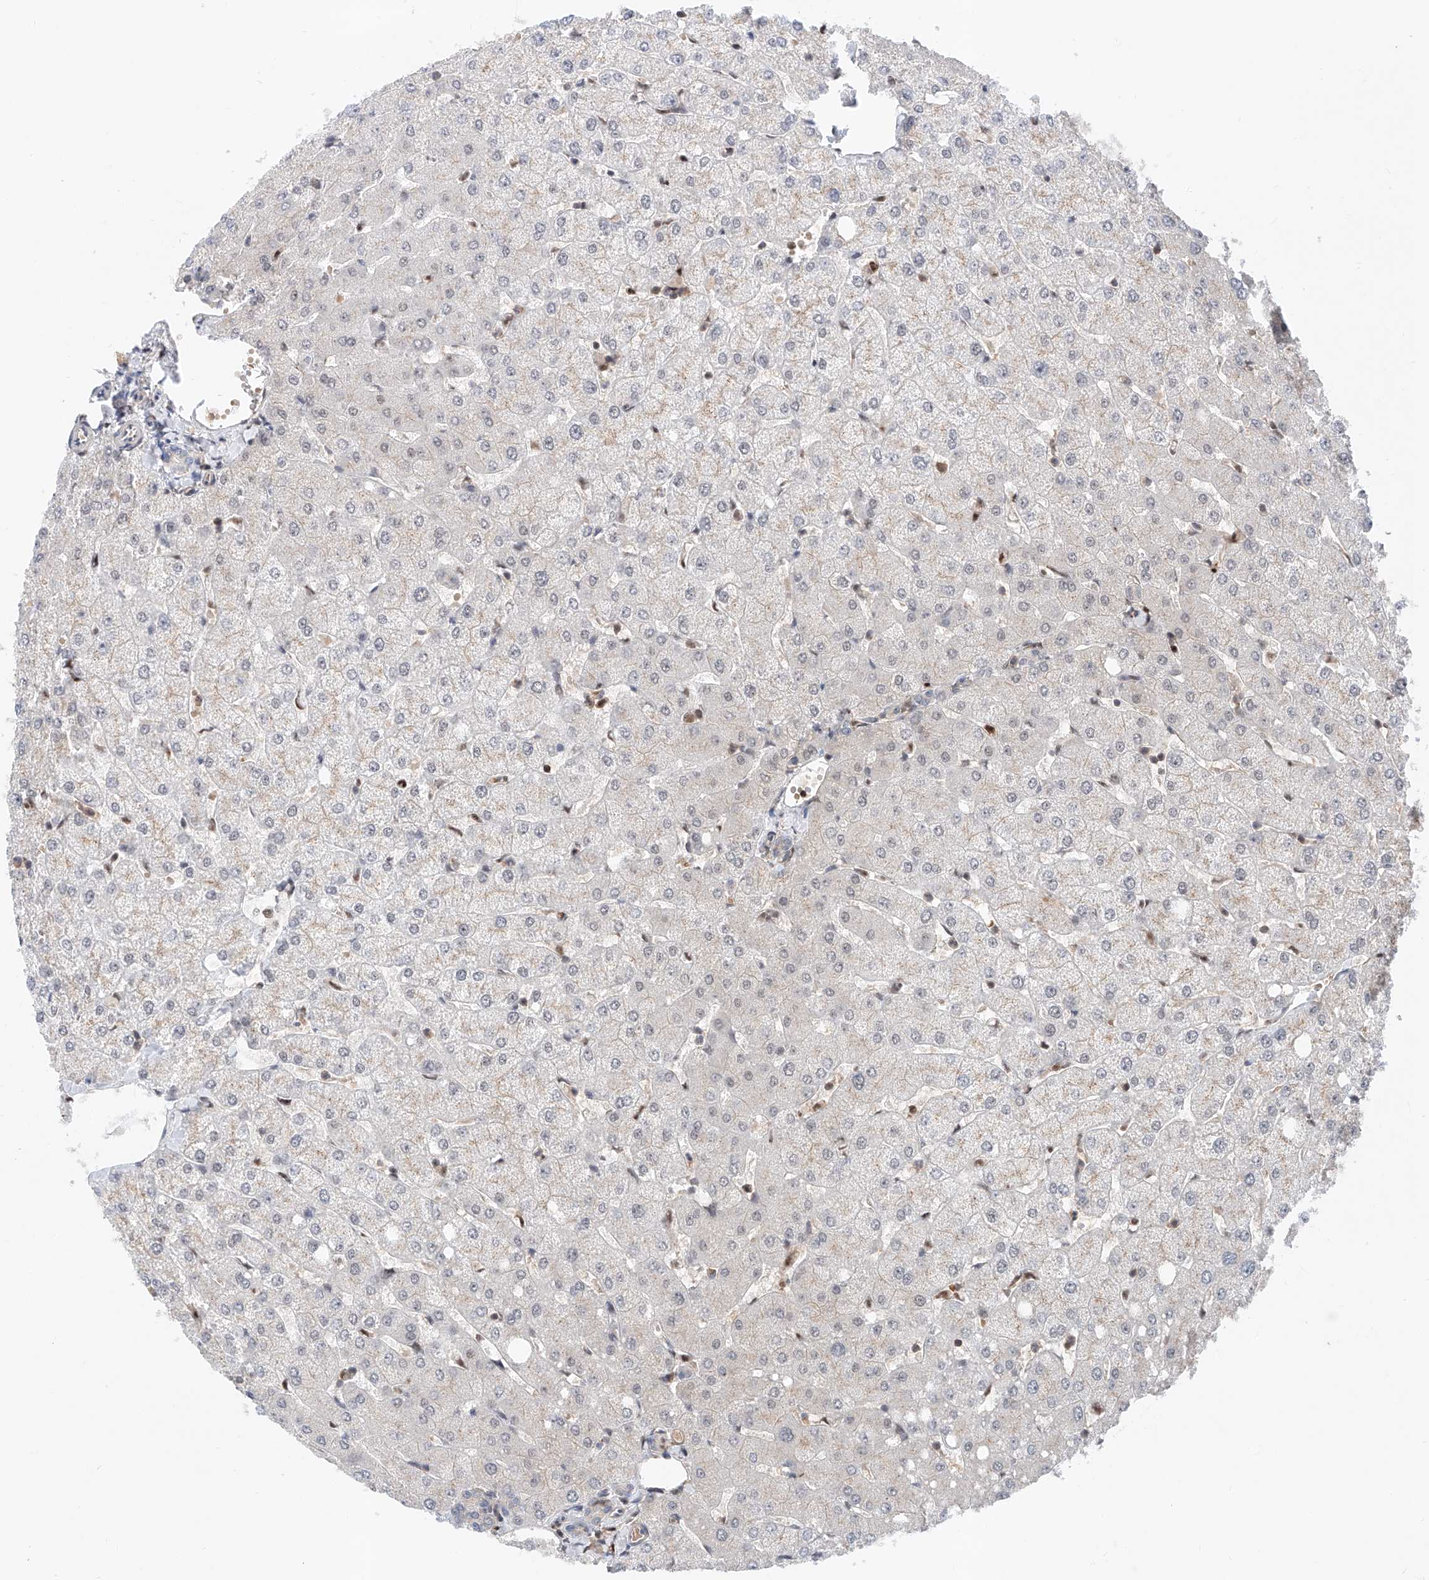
{"staining": {"intensity": "negative", "quantity": "none", "location": "none"}, "tissue": "liver", "cell_type": "Cholangiocytes", "image_type": "normal", "snomed": [{"axis": "morphology", "description": "Normal tissue, NOS"}, {"axis": "topography", "description": "Liver"}], "caption": "The IHC image has no significant staining in cholangiocytes of liver. (DAB (3,3'-diaminobenzidine) immunohistochemistry visualized using brightfield microscopy, high magnification).", "gene": "SNRNP200", "patient": {"sex": "female", "age": 54}}